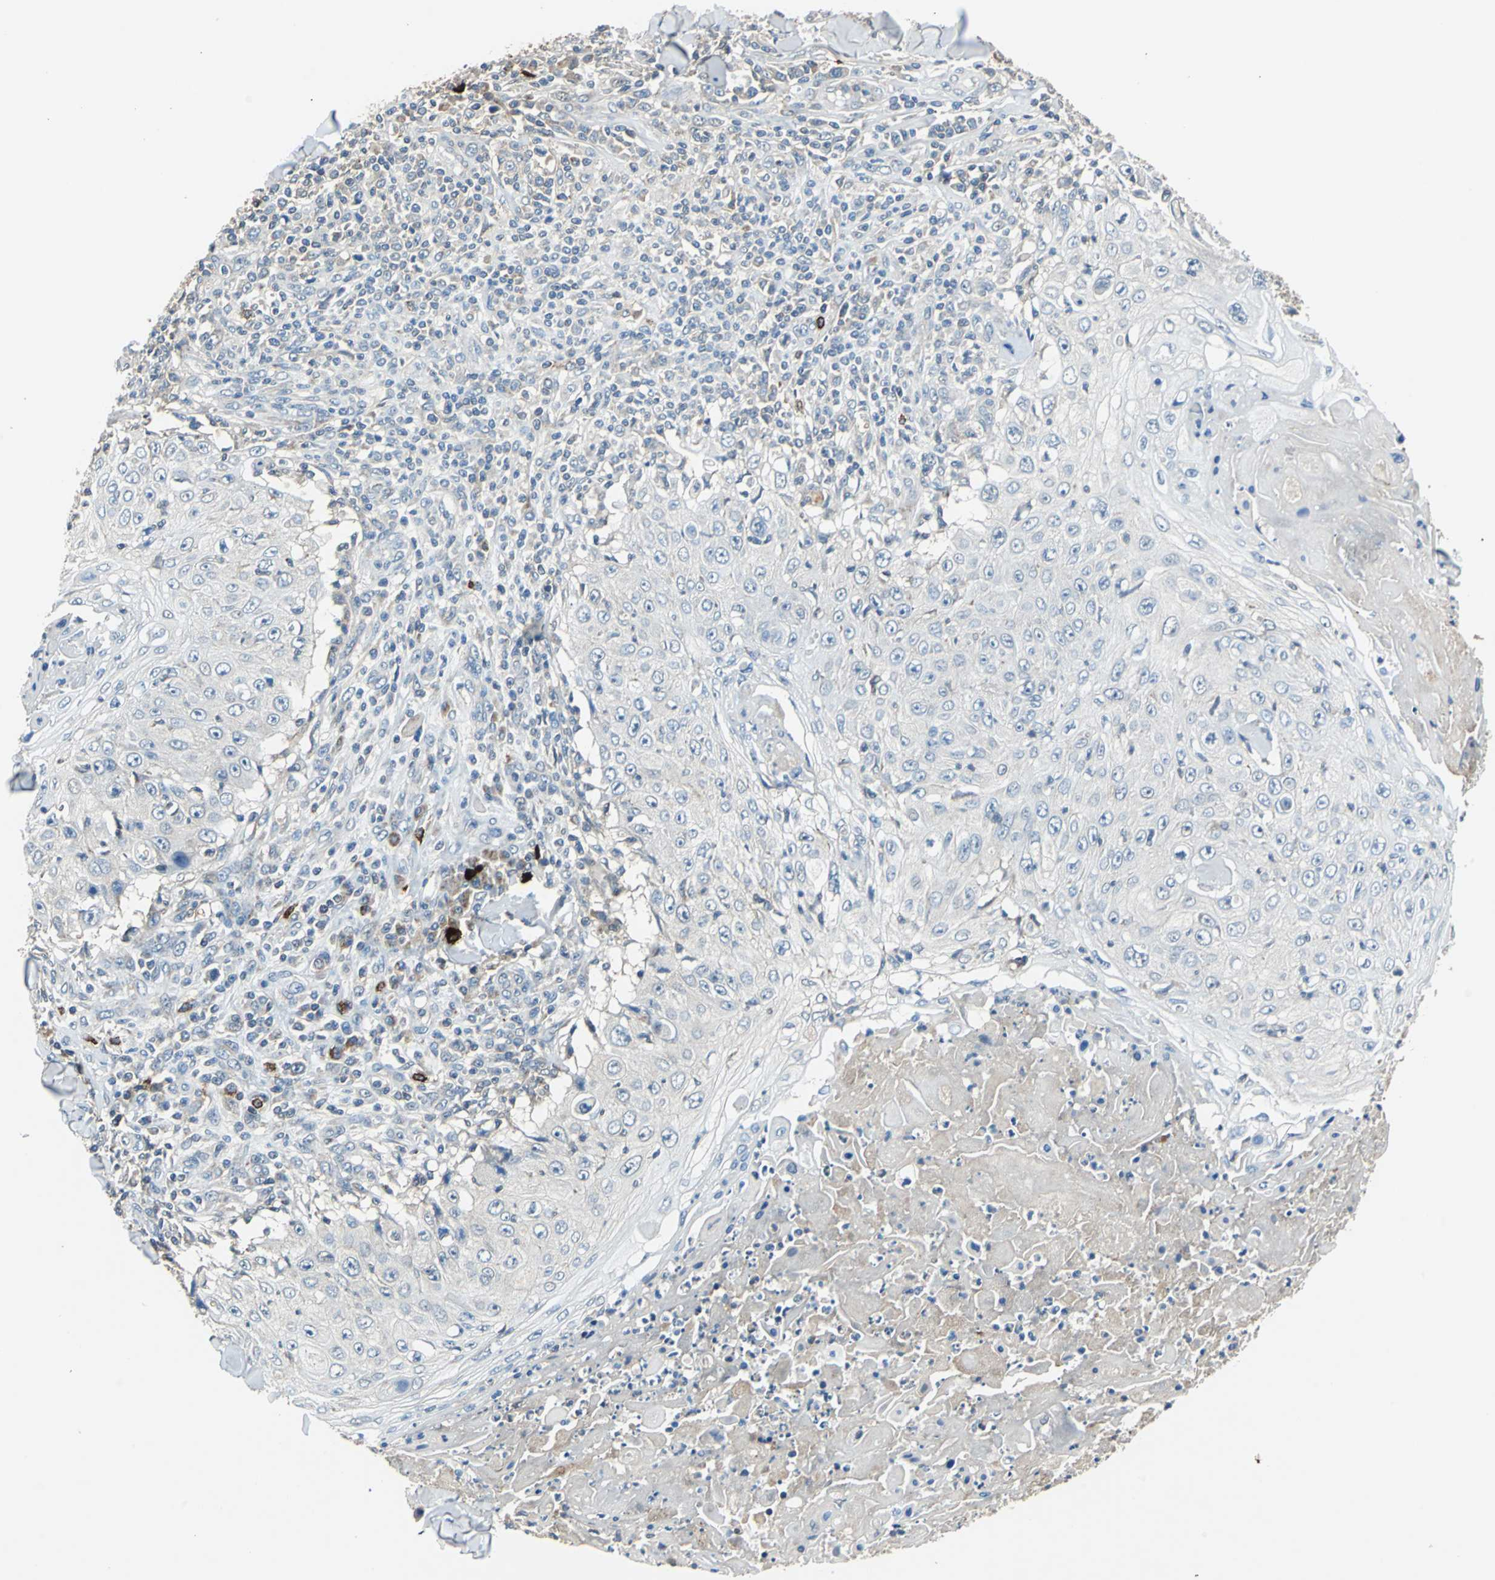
{"staining": {"intensity": "negative", "quantity": "none", "location": "none"}, "tissue": "skin cancer", "cell_type": "Tumor cells", "image_type": "cancer", "snomed": [{"axis": "morphology", "description": "Squamous cell carcinoma, NOS"}, {"axis": "topography", "description": "Skin"}], "caption": "High power microscopy micrograph of an IHC histopathology image of skin cancer (squamous cell carcinoma), revealing no significant staining in tumor cells. The staining was performed using DAB (3,3'-diaminobenzidine) to visualize the protein expression in brown, while the nuclei were stained in blue with hematoxylin (Magnification: 20x).", "gene": "SLC19A2", "patient": {"sex": "male", "age": 86}}